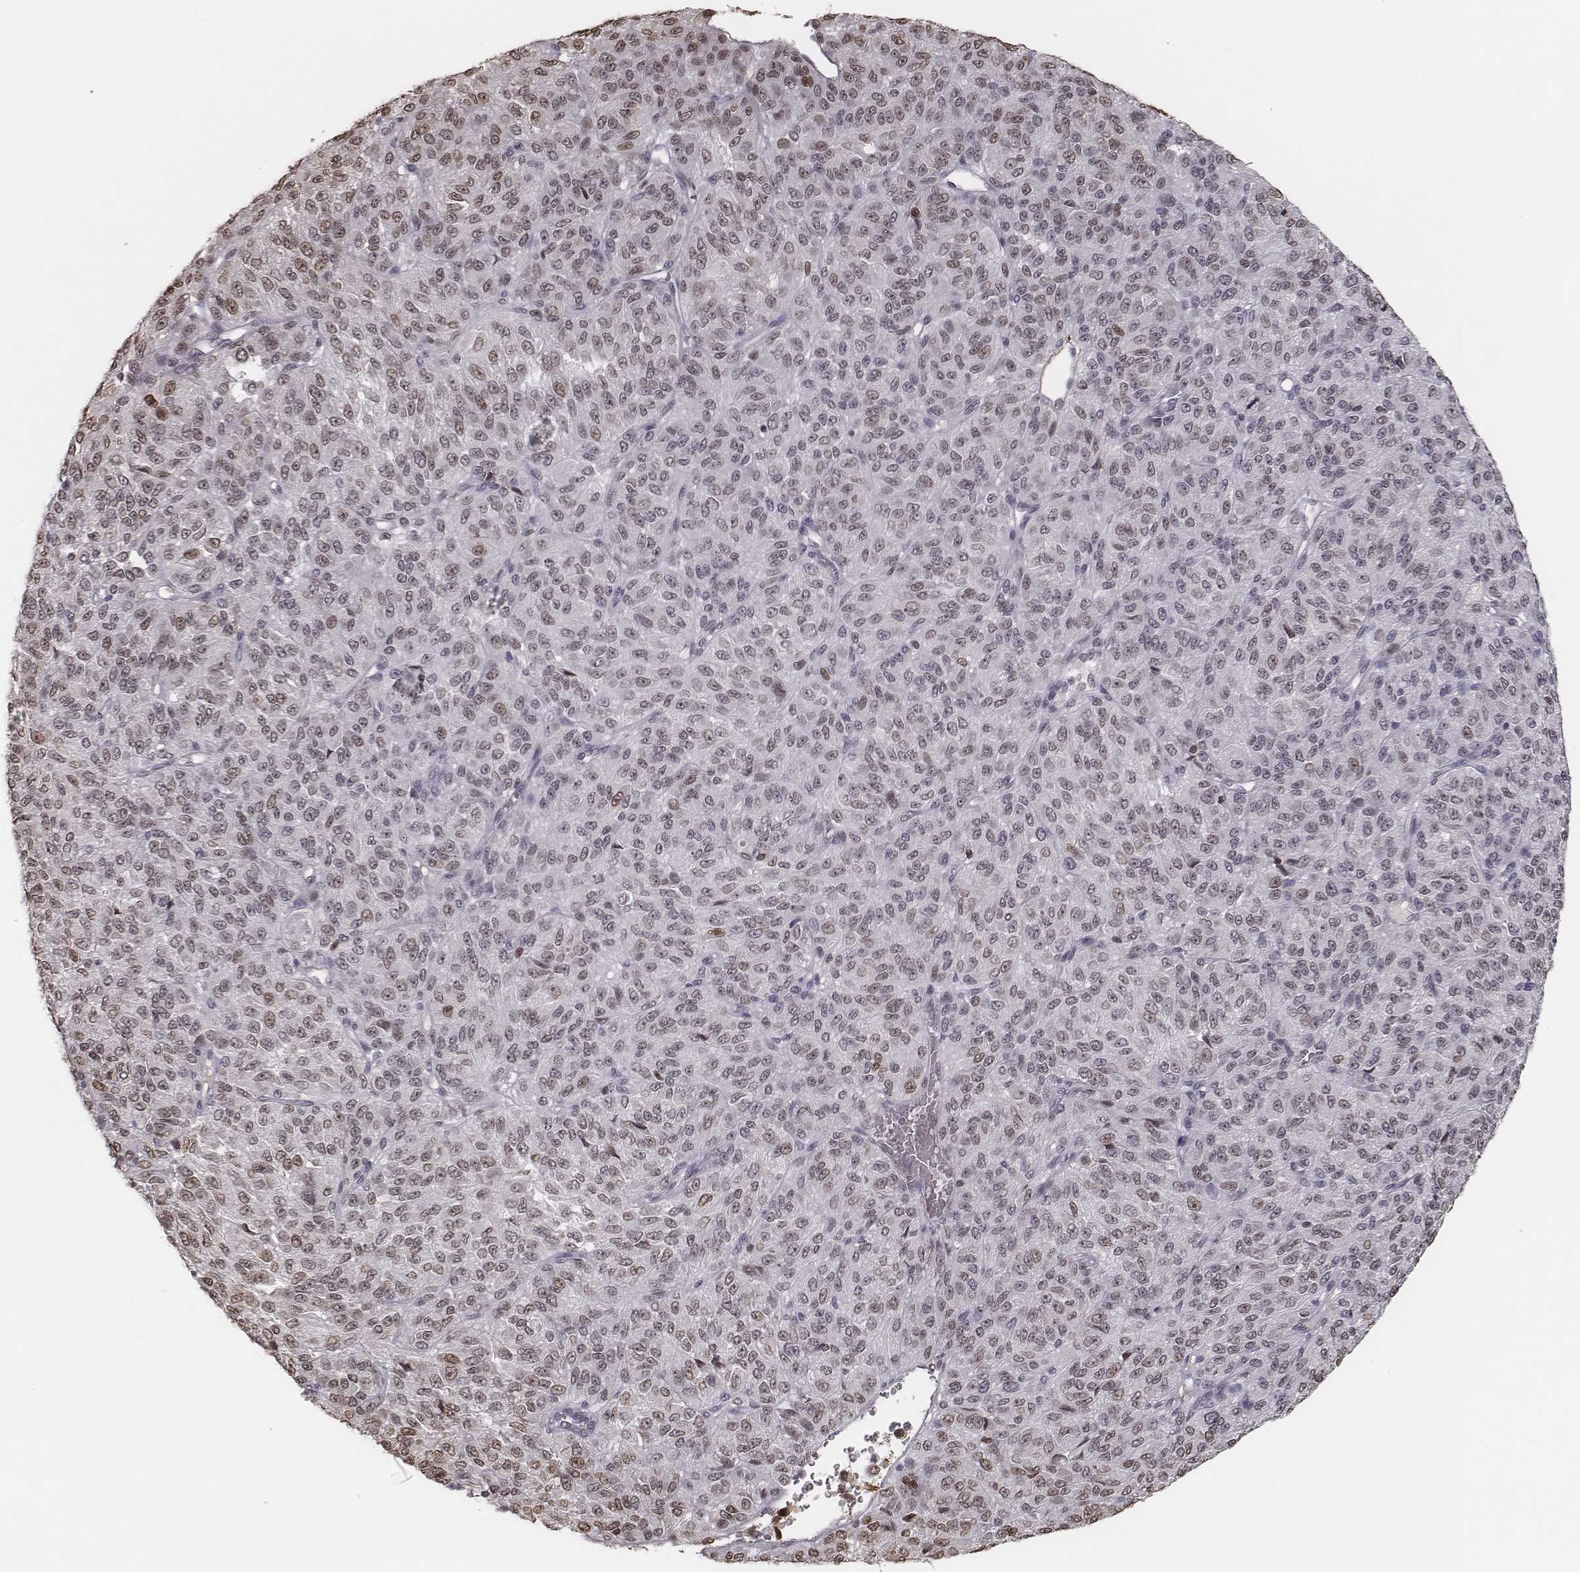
{"staining": {"intensity": "weak", "quantity": ">75%", "location": "nuclear"}, "tissue": "melanoma", "cell_type": "Tumor cells", "image_type": "cancer", "snomed": [{"axis": "morphology", "description": "Malignant melanoma, Metastatic site"}, {"axis": "topography", "description": "Brain"}], "caption": "Protein staining by immunohistochemistry exhibits weak nuclear positivity in approximately >75% of tumor cells in melanoma.", "gene": "HMGA2", "patient": {"sex": "female", "age": 56}}